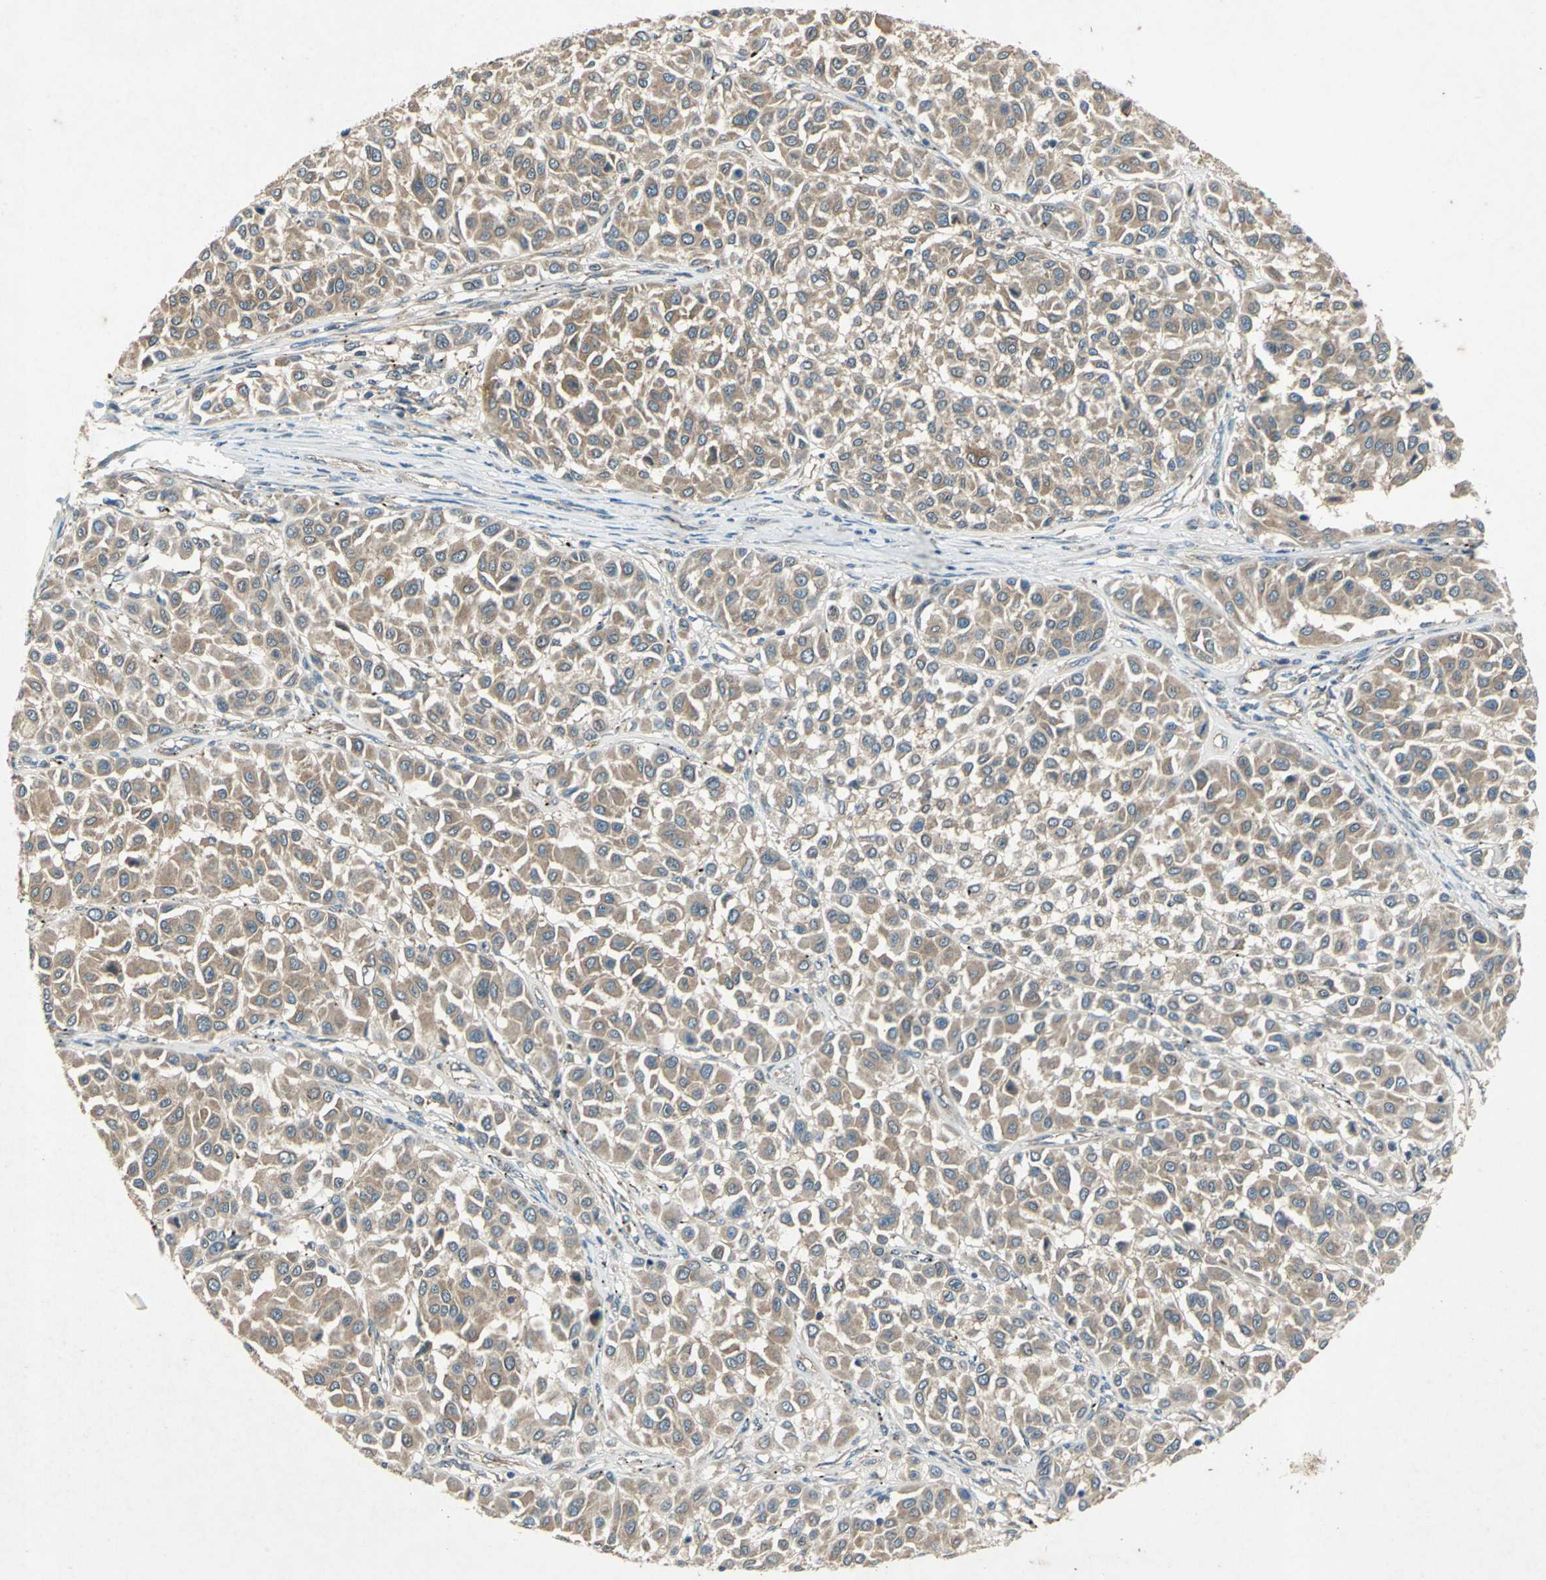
{"staining": {"intensity": "moderate", "quantity": ">75%", "location": "cytoplasmic/membranous"}, "tissue": "melanoma", "cell_type": "Tumor cells", "image_type": "cancer", "snomed": [{"axis": "morphology", "description": "Malignant melanoma, Metastatic site"}, {"axis": "topography", "description": "Soft tissue"}], "caption": "A medium amount of moderate cytoplasmic/membranous staining is present in about >75% of tumor cells in malignant melanoma (metastatic site) tissue.", "gene": "EMCN", "patient": {"sex": "male", "age": 41}}